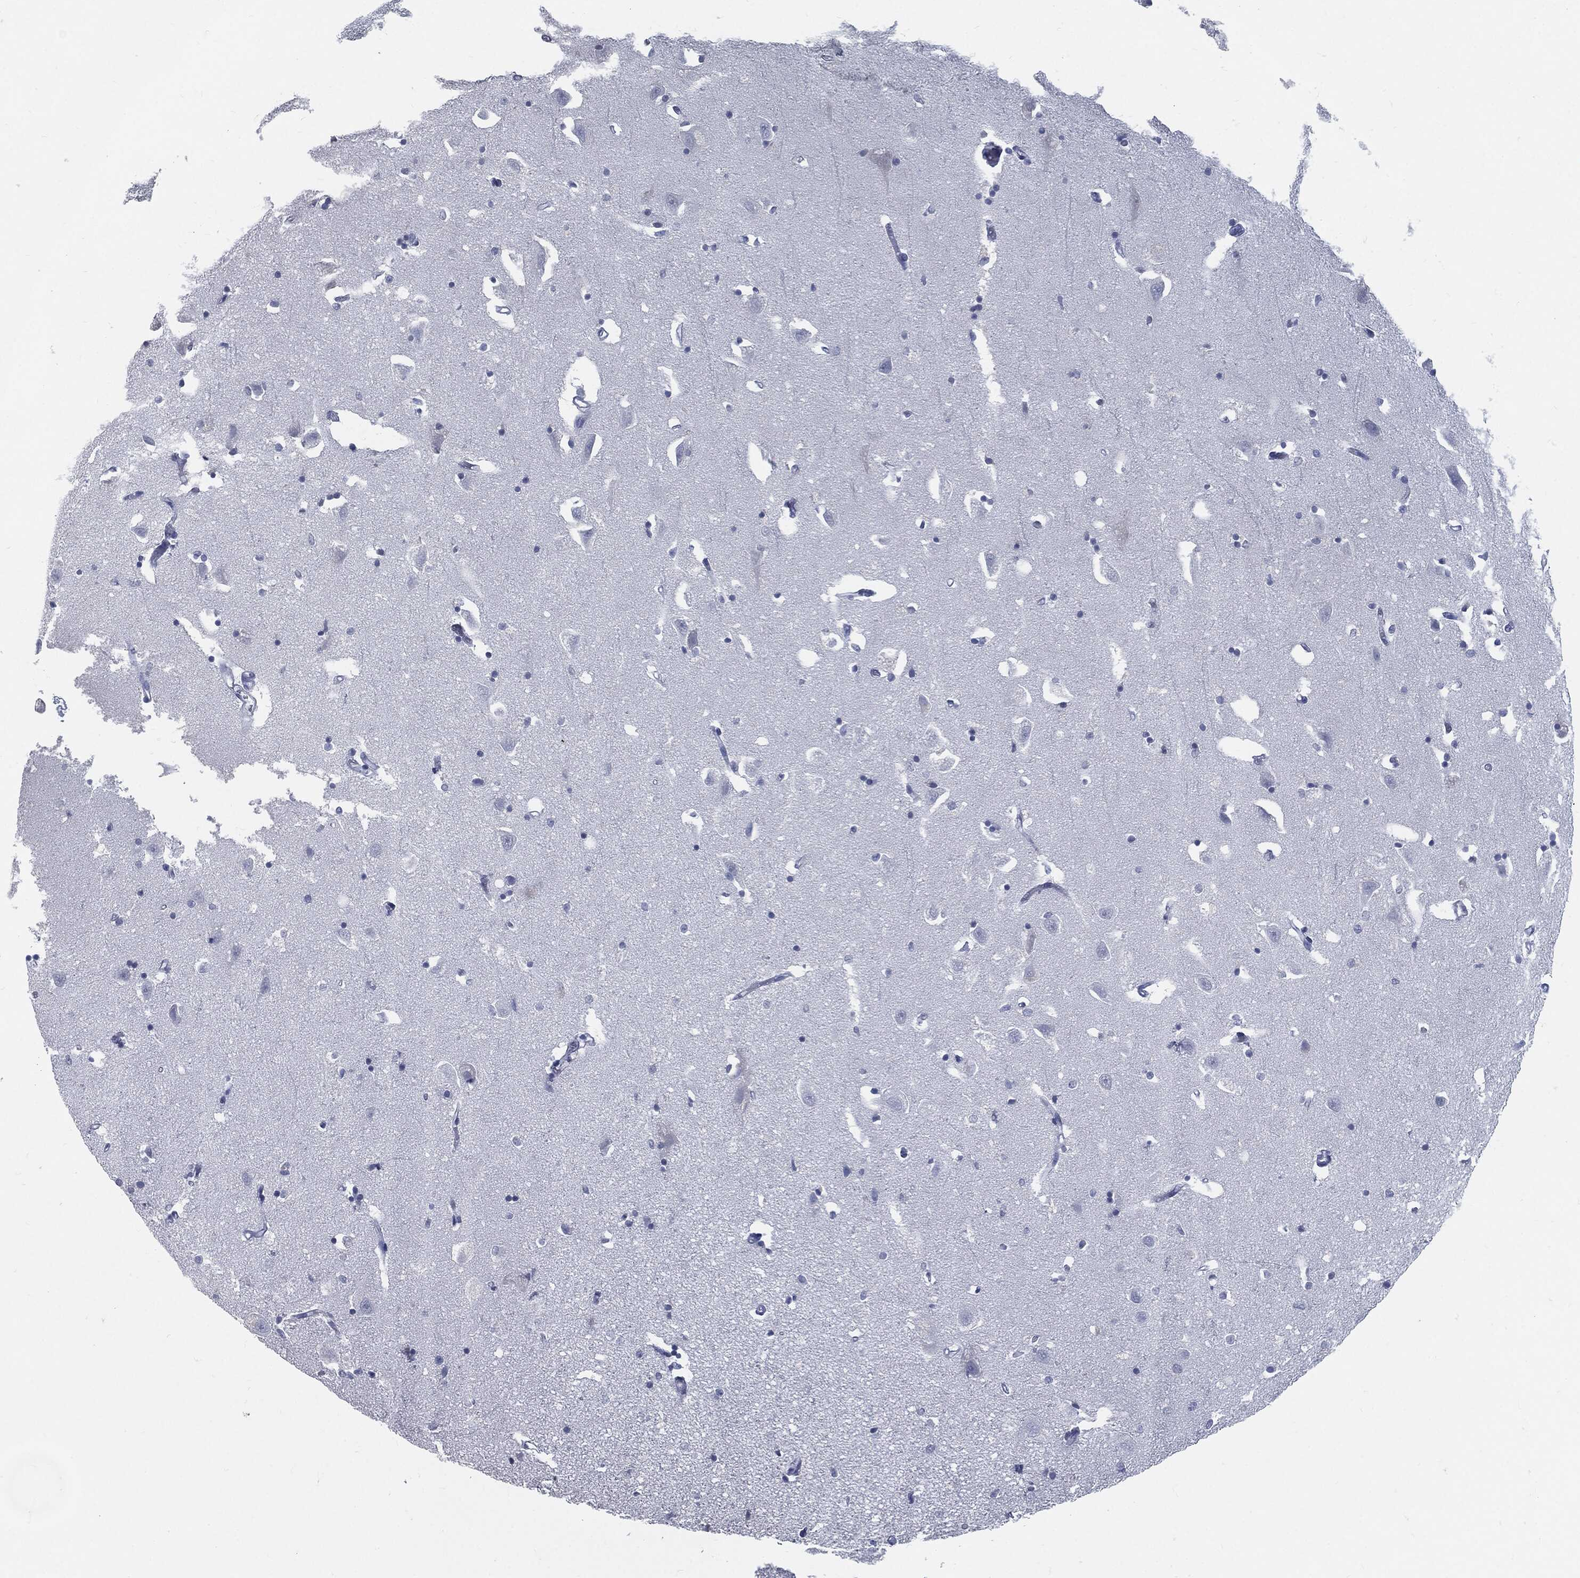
{"staining": {"intensity": "negative", "quantity": "none", "location": "none"}, "tissue": "hippocampus", "cell_type": "Glial cells", "image_type": "normal", "snomed": [{"axis": "morphology", "description": "Normal tissue, NOS"}, {"axis": "topography", "description": "Lateral ventricle wall"}, {"axis": "topography", "description": "Hippocampus"}], "caption": "Human hippocampus stained for a protein using immunohistochemistry displays no expression in glial cells.", "gene": "MST1", "patient": {"sex": "female", "age": 63}}